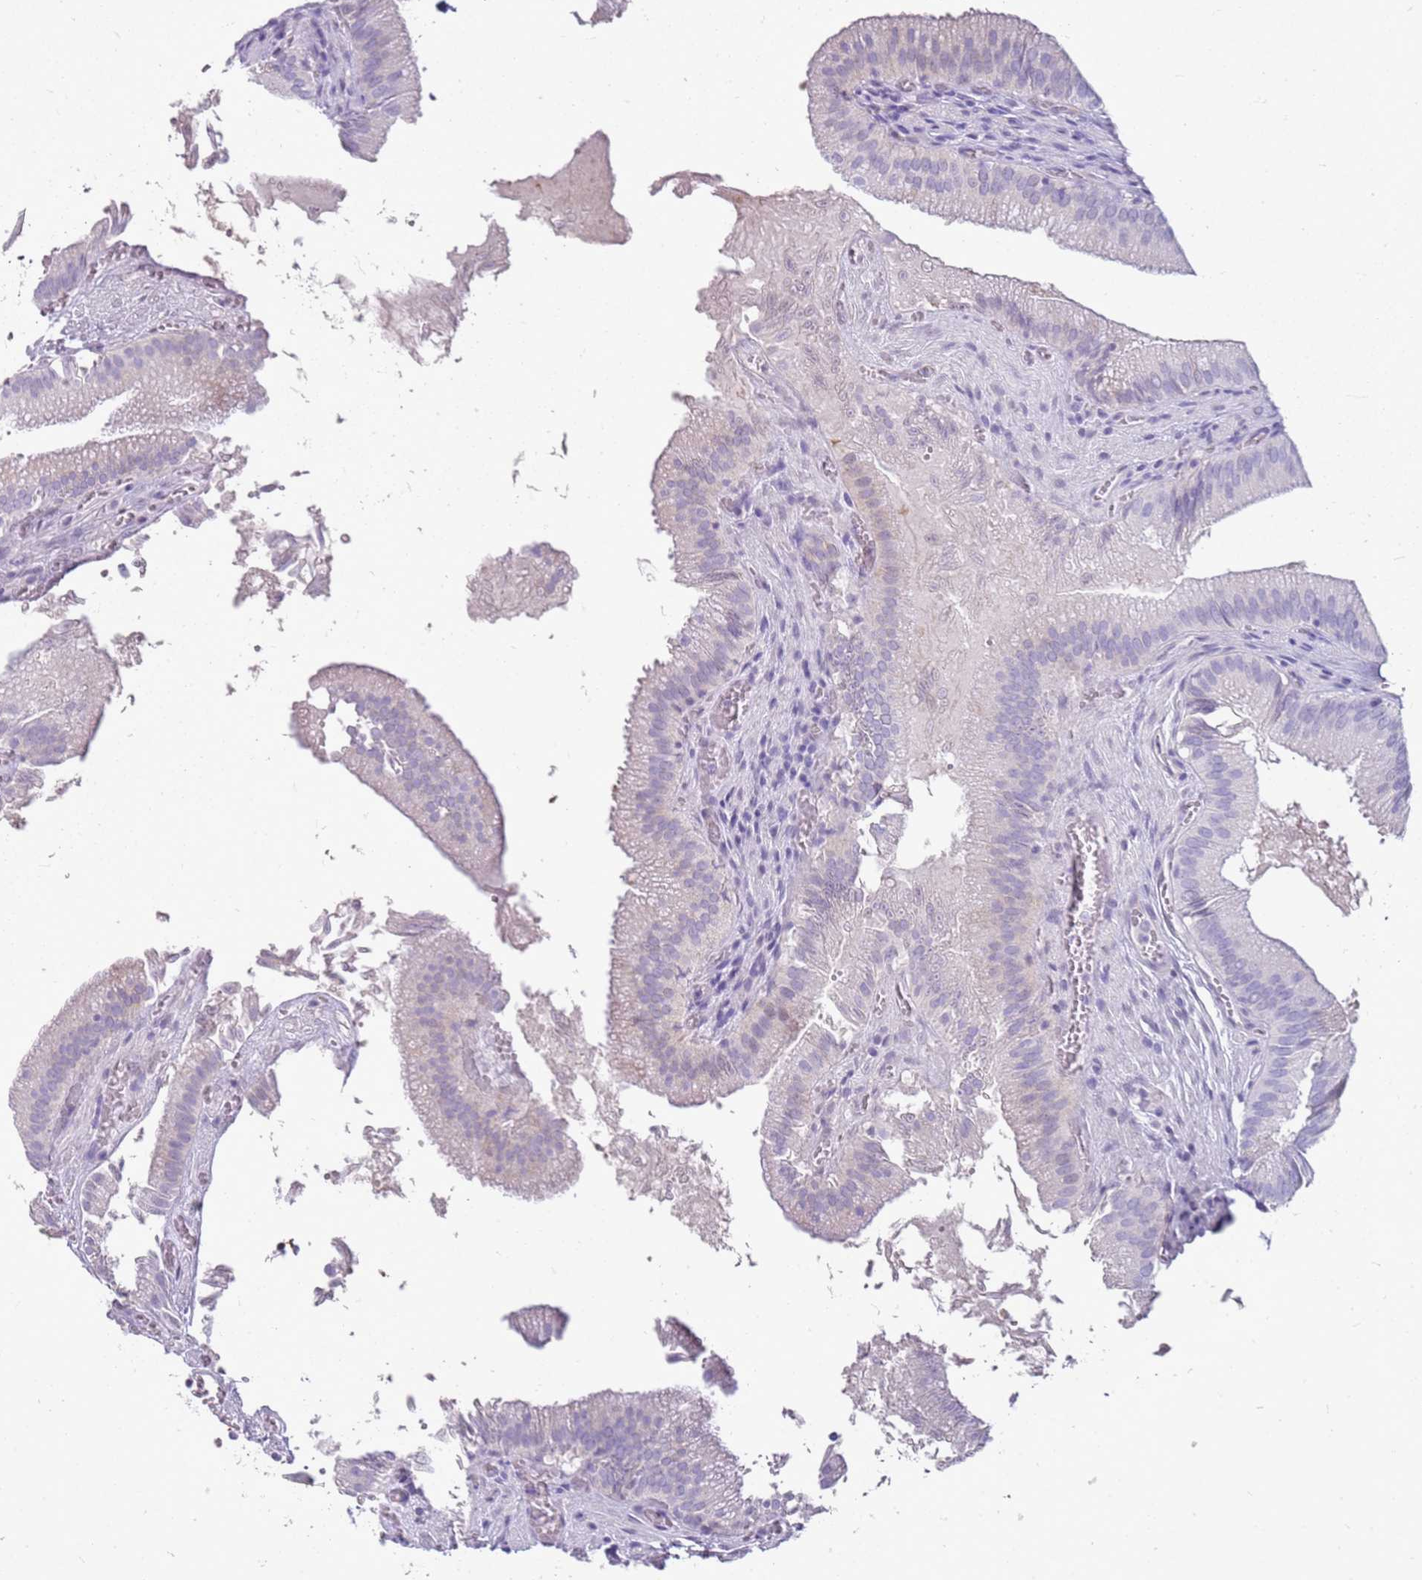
{"staining": {"intensity": "weak", "quantity": "<25%", "location": "cytoplasmic/membranous"}, "tissue": "gallbladder", "cell_type": "Glandular cells", "image_type": "normal", "snomed": [{"axis": "morphology", "description": "Normal tissue, NOS"}, {"axis": "topography", "description": "Gallbladder"}, {"axis": "topography", "description": "Peripheral nerve tissue"}], "caption": "A high-resolution photomicrograph shows IHC staining of benign gallbladder, which exhibits no significant positivity in glandular cells. Nuclei are stained in blue.", "gene": "SULT1E1", "patient": {"sex": "male", "age": 17}}